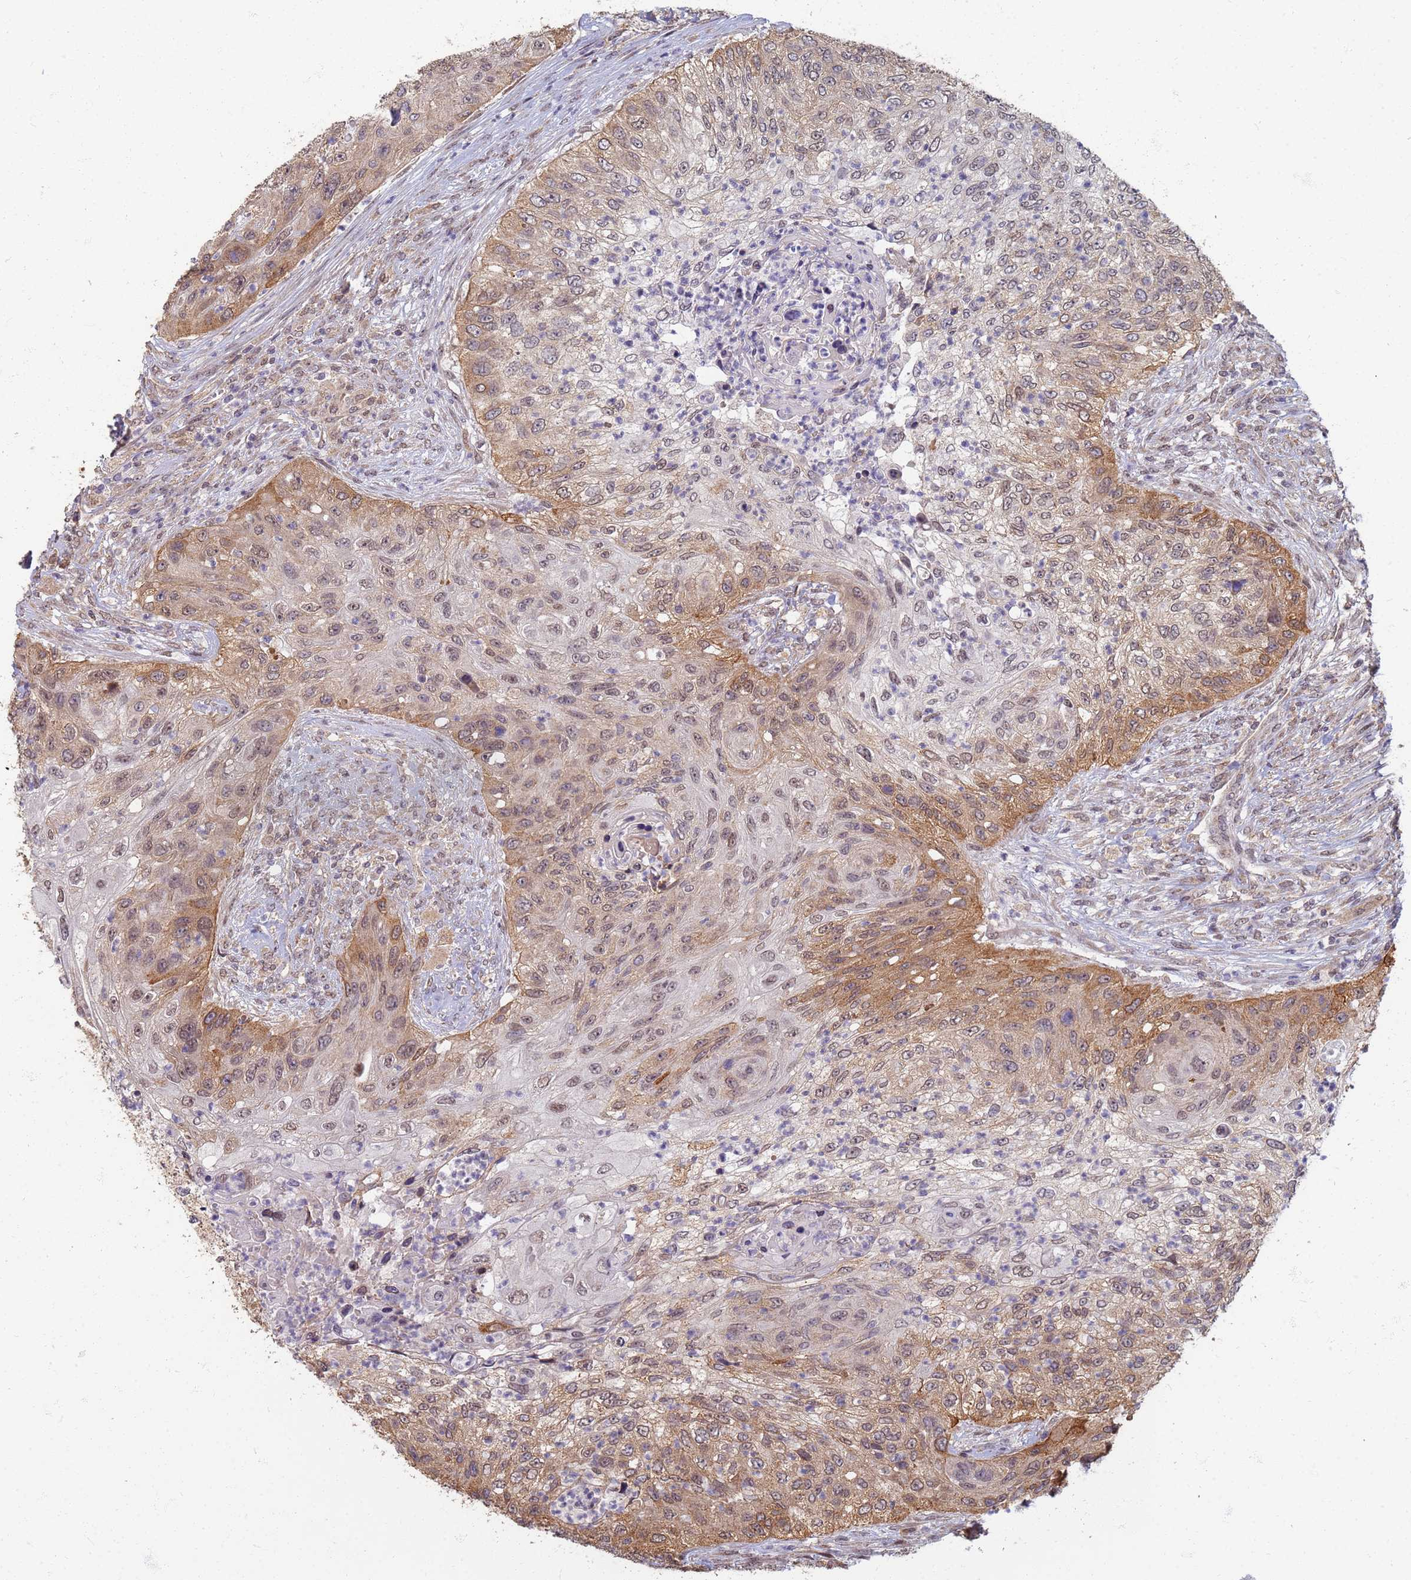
{"staining": {"intensity": "moderate", "quantity": "25%-75%", "location": "cytoplasmic/membranous,nuclear"}, "tissue": "urothelial cancer", "cell_type": "Tumor cells", "image_type": "cancer", "snomed": [{"axis": "morphology", "description": "Urothelial carcinoma, High grade"}, {"axis": "topography", "description": "Urinary bladder"}], "caption": "Protein expression analysis of high-grade urothelial carcinoma shows moderate cytoplasmic/membranous and nuclear positivity in approximately 25%-75% of tumor cells.", "gene": "ITGB4", "patient": {"sex": "female", "age": 60}}